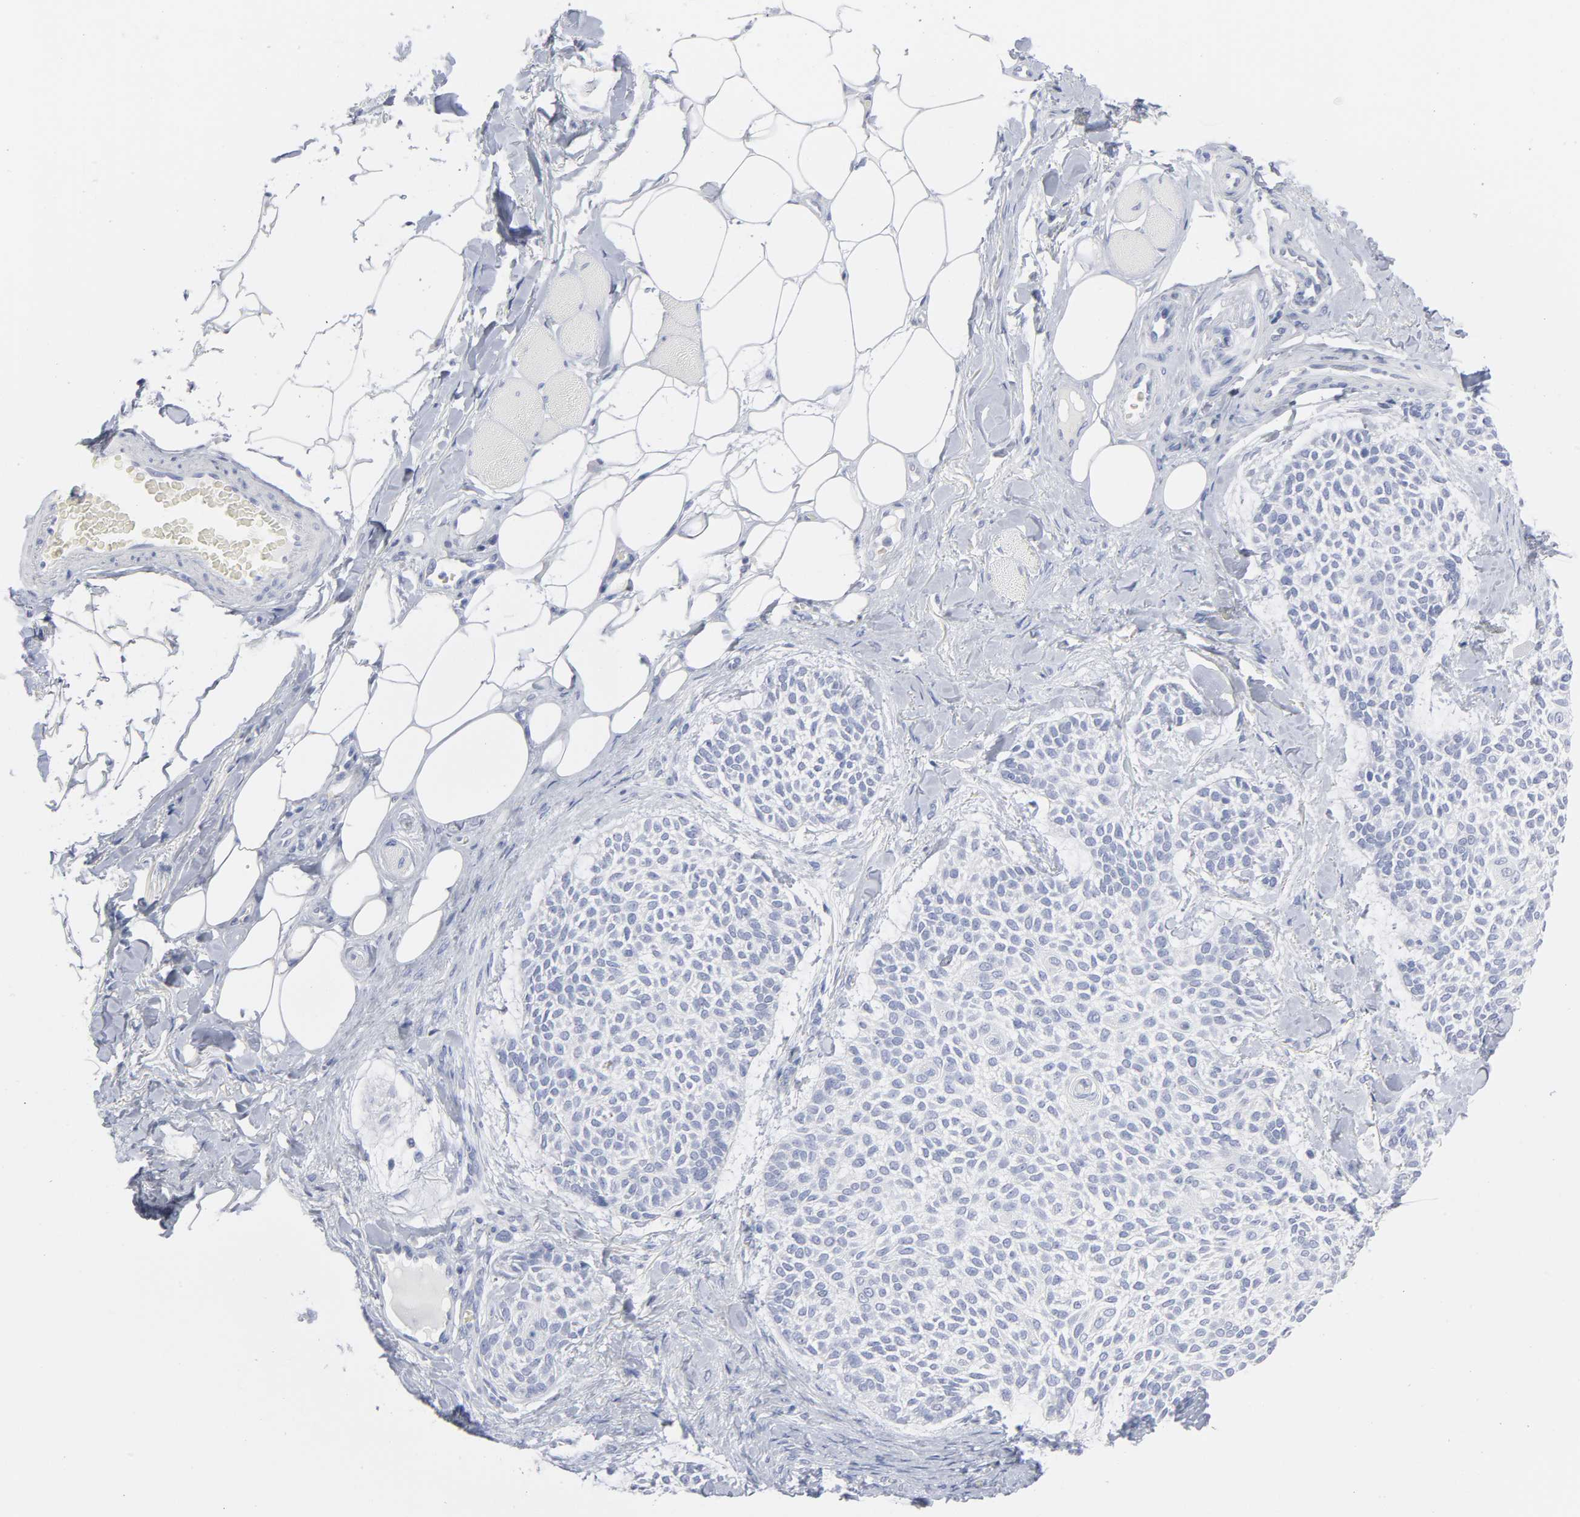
{"staining": {"intensity": "negative", "quantity": "none", "location": "none"}, "tissue": "skin cancer", "cell_type": "Tumor cells", "image_type": "cancer", "snomed": [{"axis": "morphology", "description": "Normal tissue, NOS"}, {"axis": "morphology", "description": "Basal cell carcinoma"}, {"axis": "topography", "description": "Skin"}], "caption": "Tumor cells show no significant staining in skin cancer (basal cell carcinoma).", "gene": "P2RY8", "patient": {"sex": "female", "age": 70}}